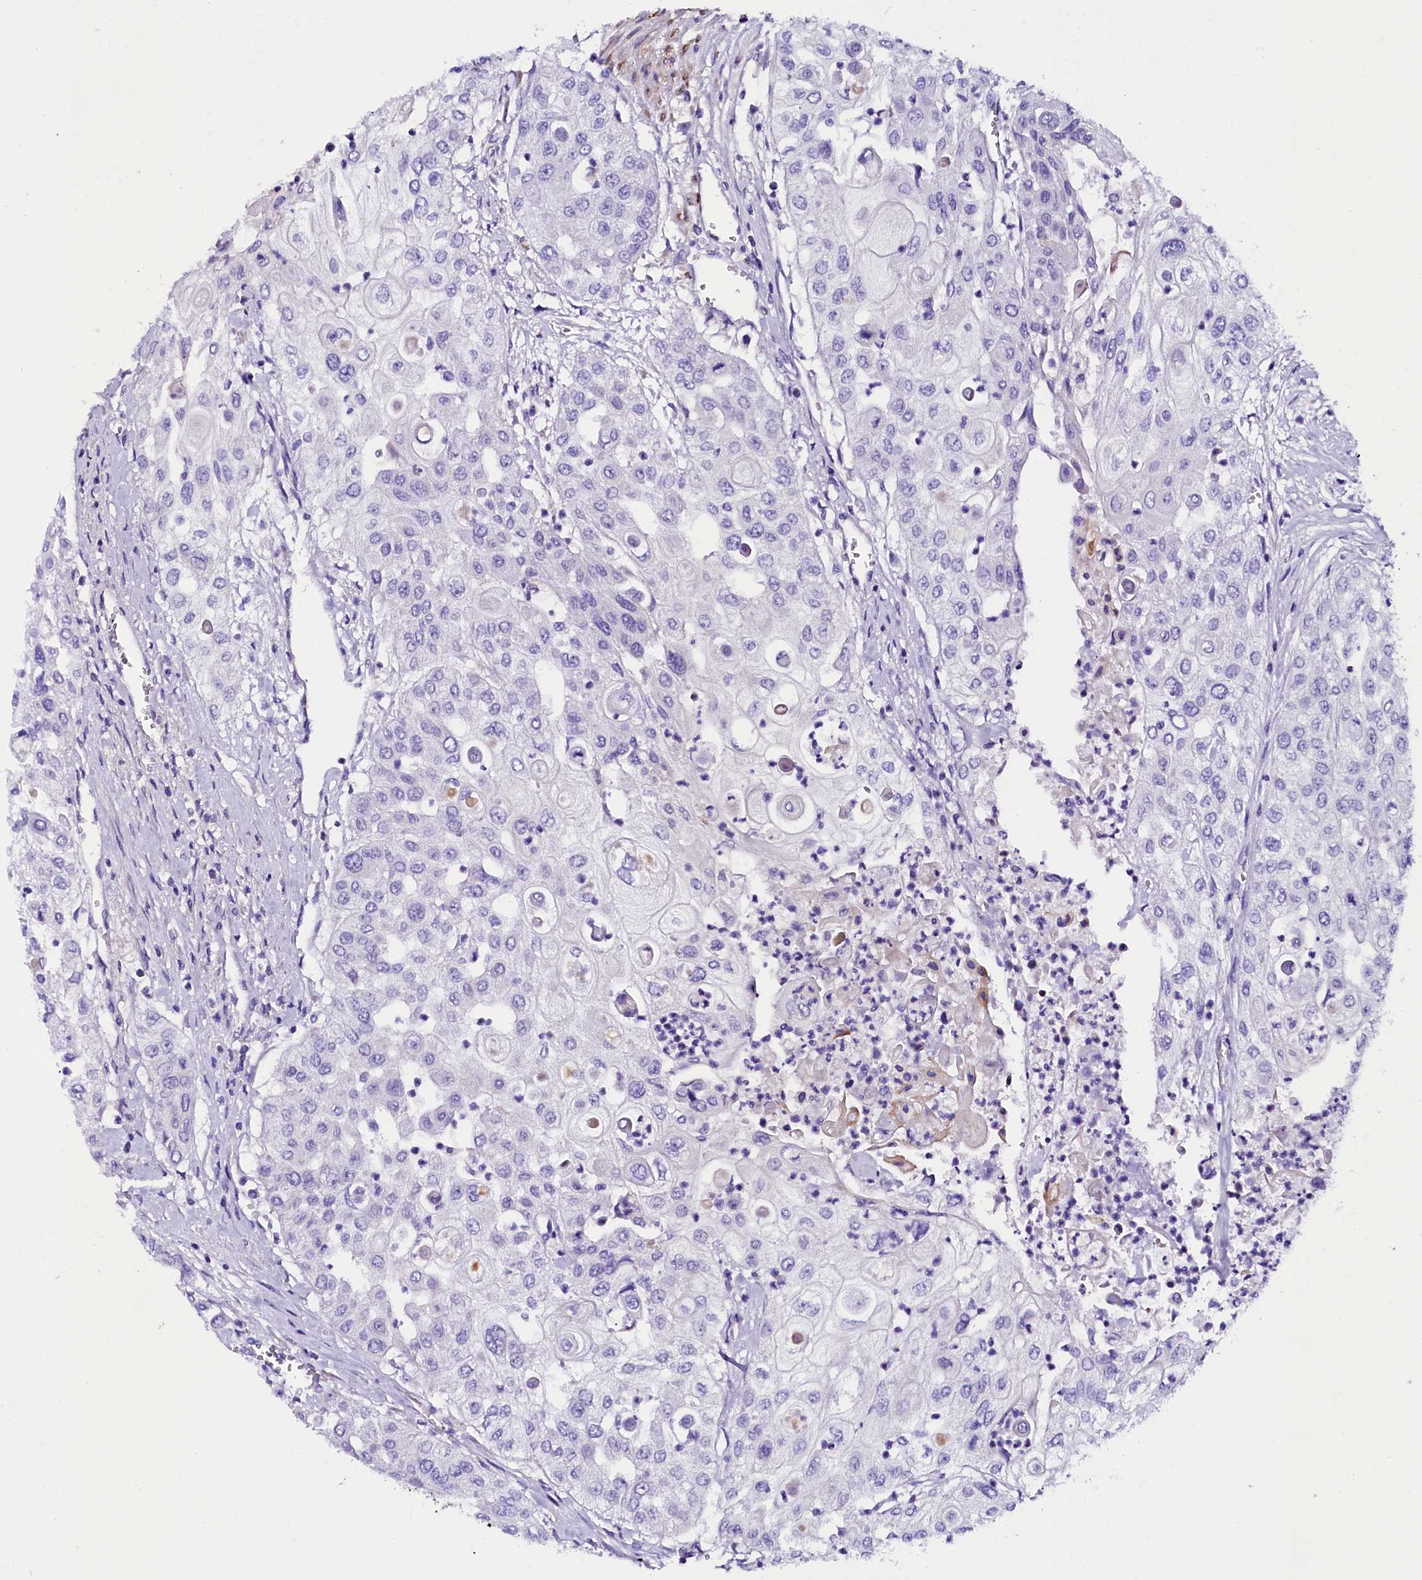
{"staining": {"intensity": "negative", "quantity": "none", "location": "none"}, "tissue": "urothelial cancer", "cell_type": "Tumor cells", "image_type": "cancer", "snomed": [{"axis": "morphology", "description": "Urothelial carcinoma, High grade"}, {"axis": "topography", "description": "Urinary bladder"}], "caption": "The immunohistochemistry micrograph has no significant positivity in tumor cells of urothelial carcinoma (high-grade) tissue.", "gene": "SOD3", "patient": {"sex": "female", "age": 79}}